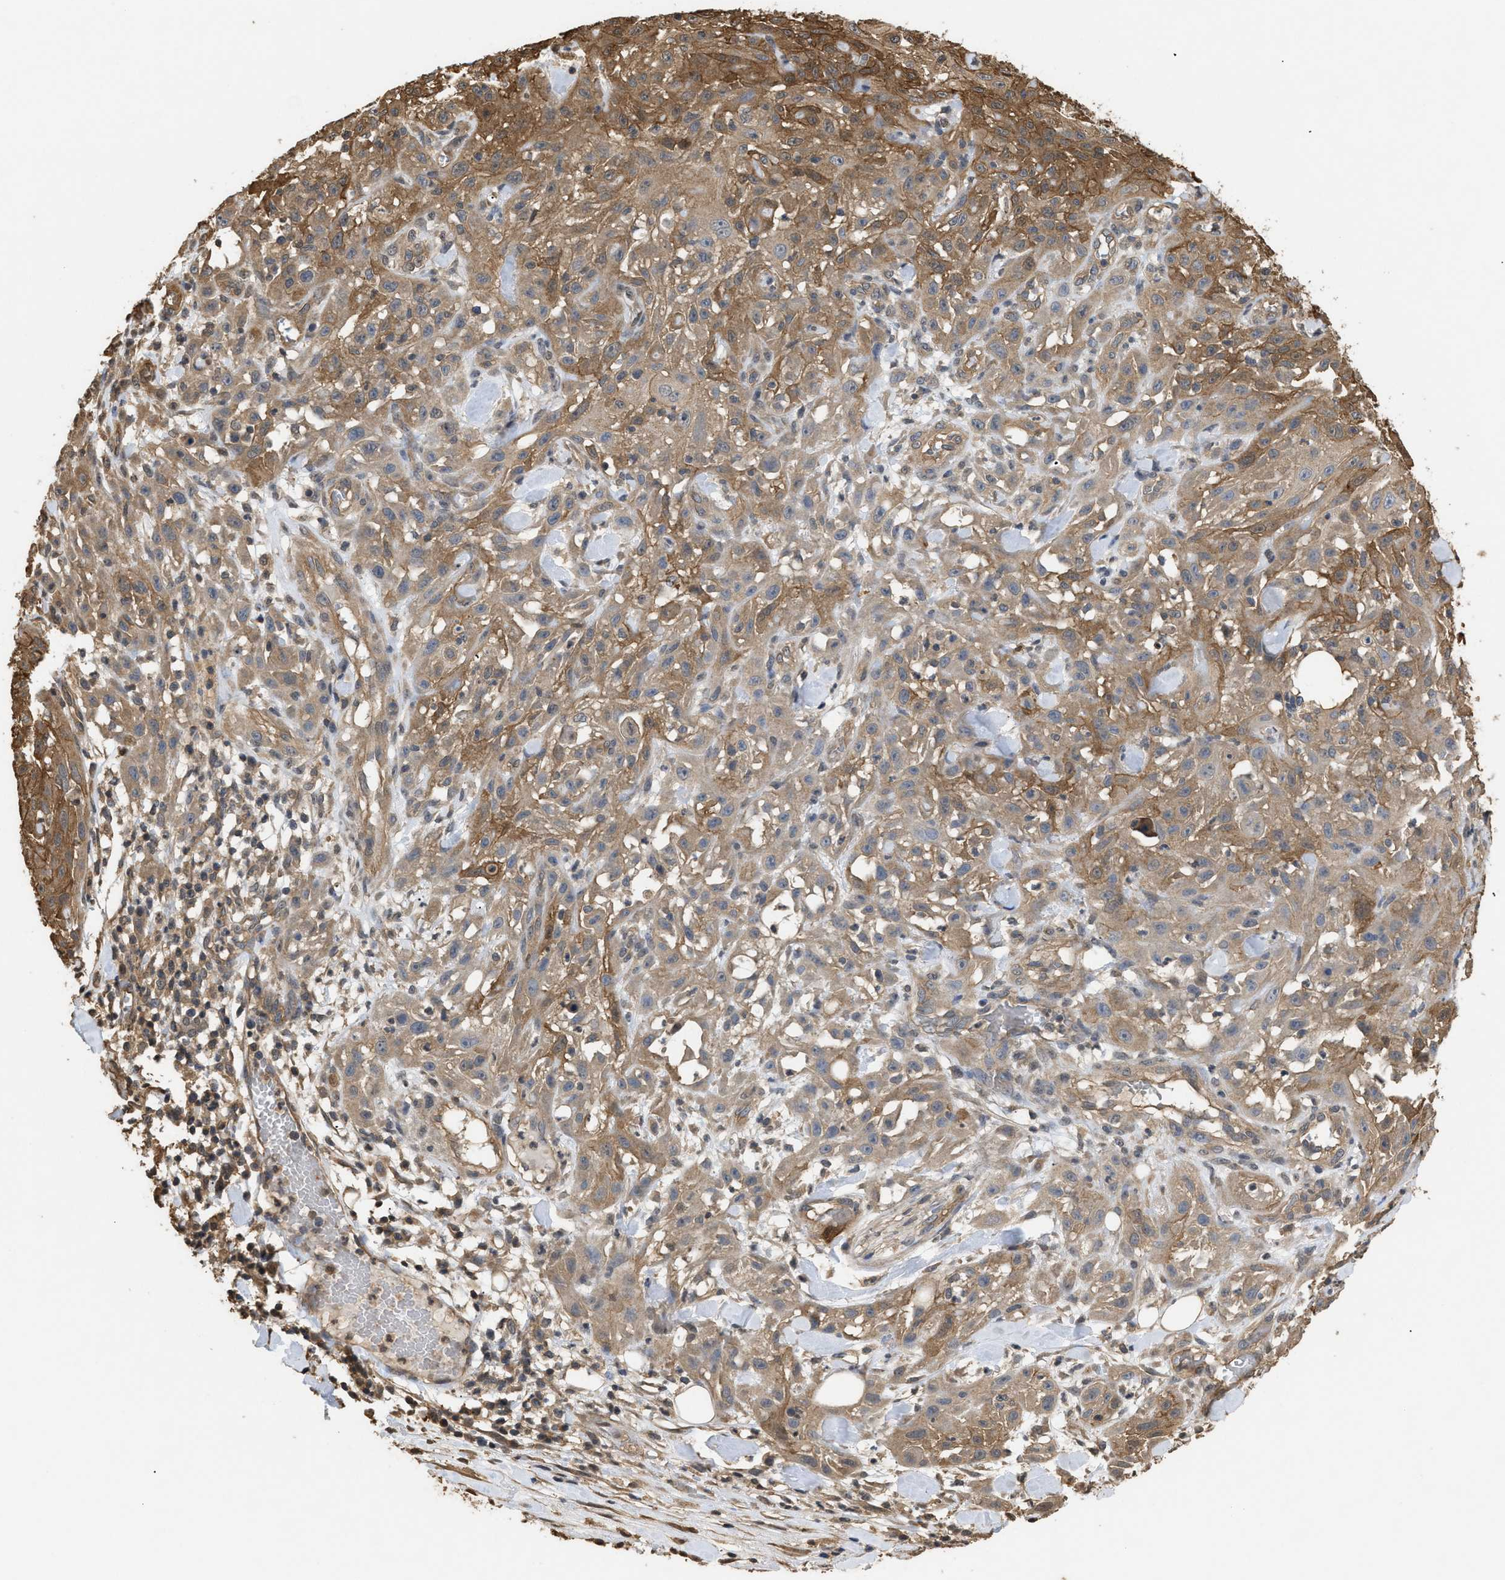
{"staining": {"intensity": "moderate", "quantity": ">75%", "location": "cytoplasmic/membranous"}, "tissue": "skin cancer", "cell_type": "Tumor cells", "image_type": "cancer", "snomed": [{"axis": "morphology", "description": "Squamous cell carcinoma, NOS"}, {"axis": "topography", "description": "Skin"}], "caption": "A high-resolution micrograph shows IHC staining of skin squamous cell carcinoma, which demonstrates moderate cytoplasmic/membranous expression in about >75% of tumor cells.", "gene": "CALM1", "patient": {"sex": "male", "age": 75}}